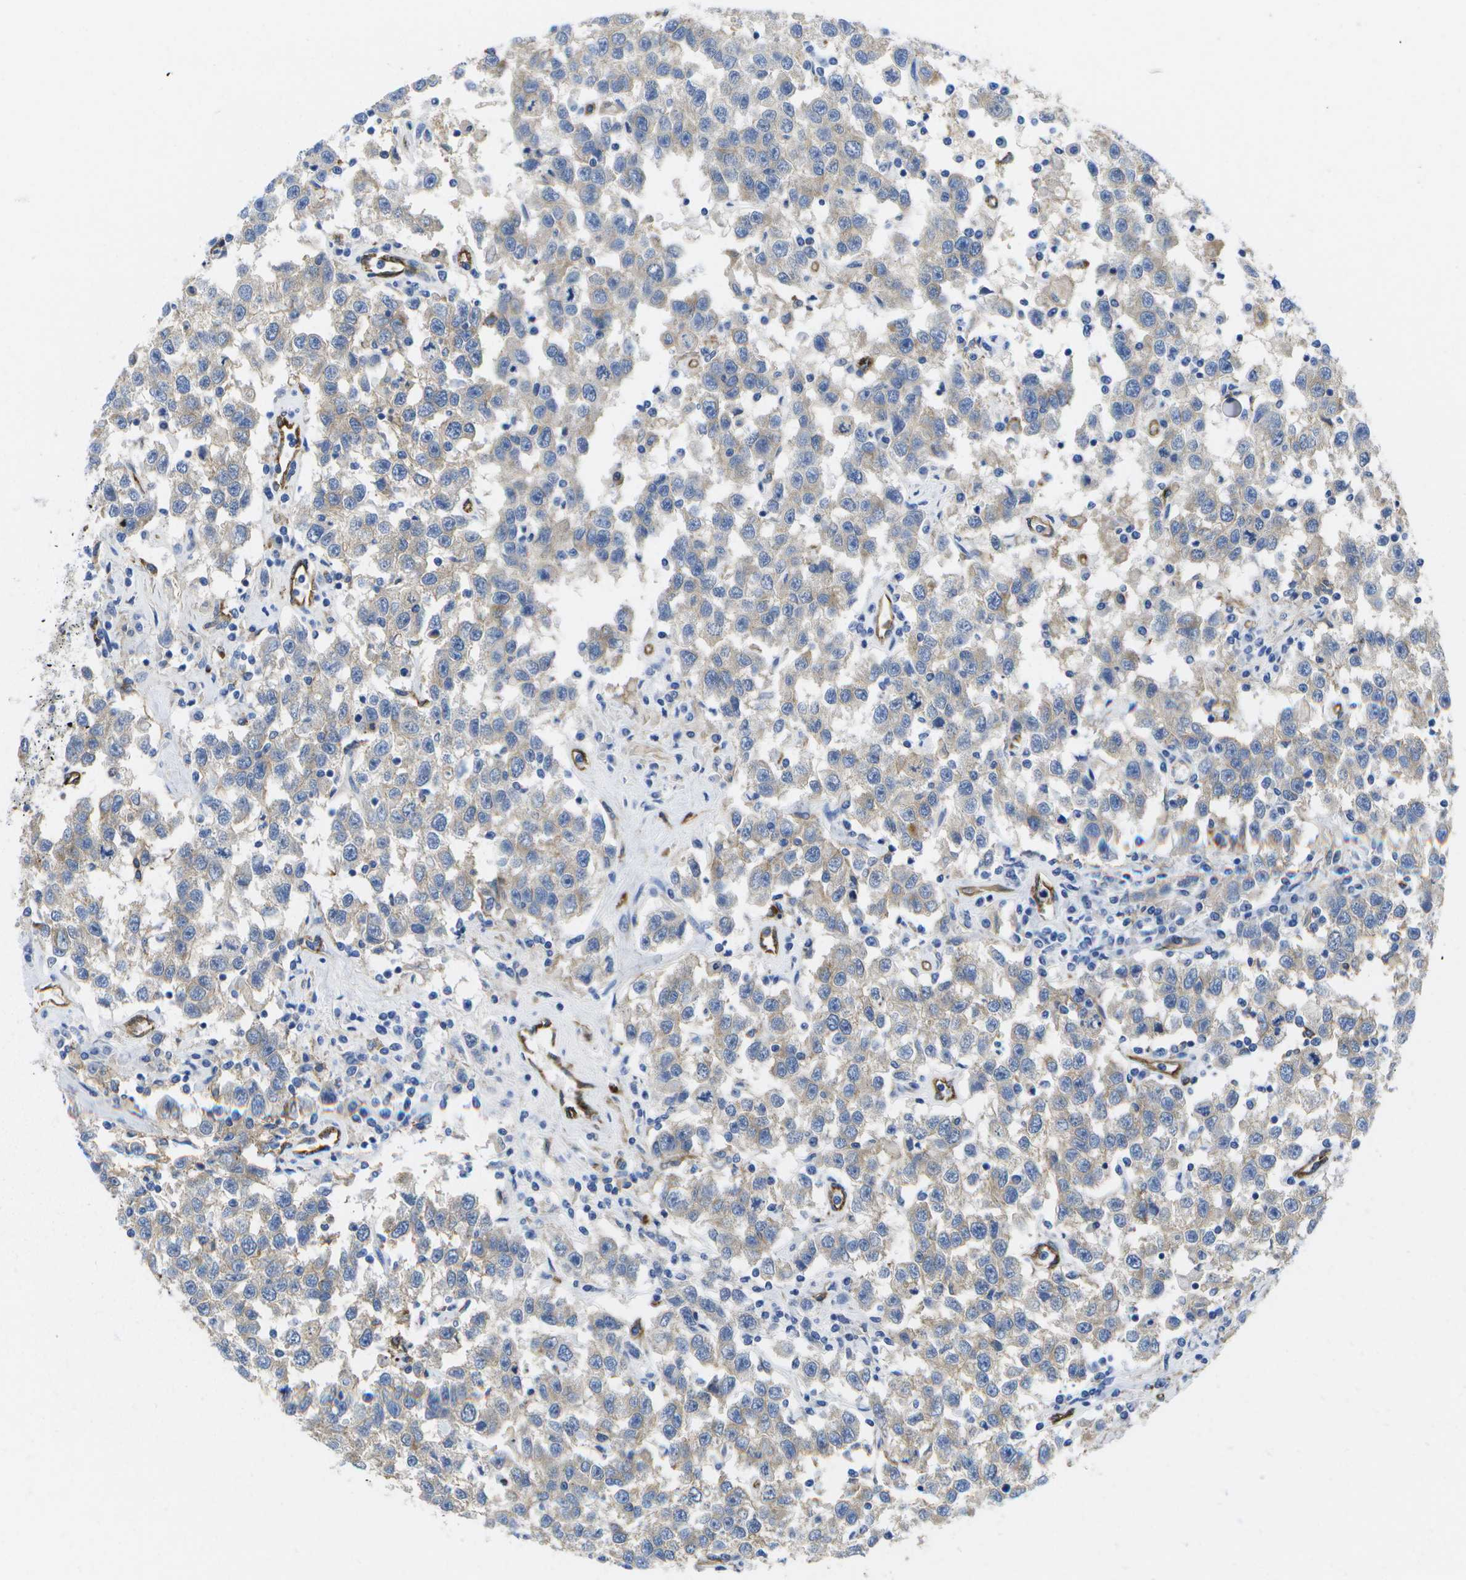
{"staining": {"intensity": "weak", "quantity": "<25%", "location": "cytoplasmic/membranous"}, "tissue": "testis cancer", "cell_type": "Tumor cells", "image_type": "cancer", "snomed": [{"axis": "morphology", "description": "Seminoma, NOS"}, {"axis": "topography", "description": "Testis"}], "caption": "An image of testis cancer stained for a protein demonstrates no brown staining in tumor cells.", "gene": "DYSF", "patient": {"sex": "male", "age": 41}}